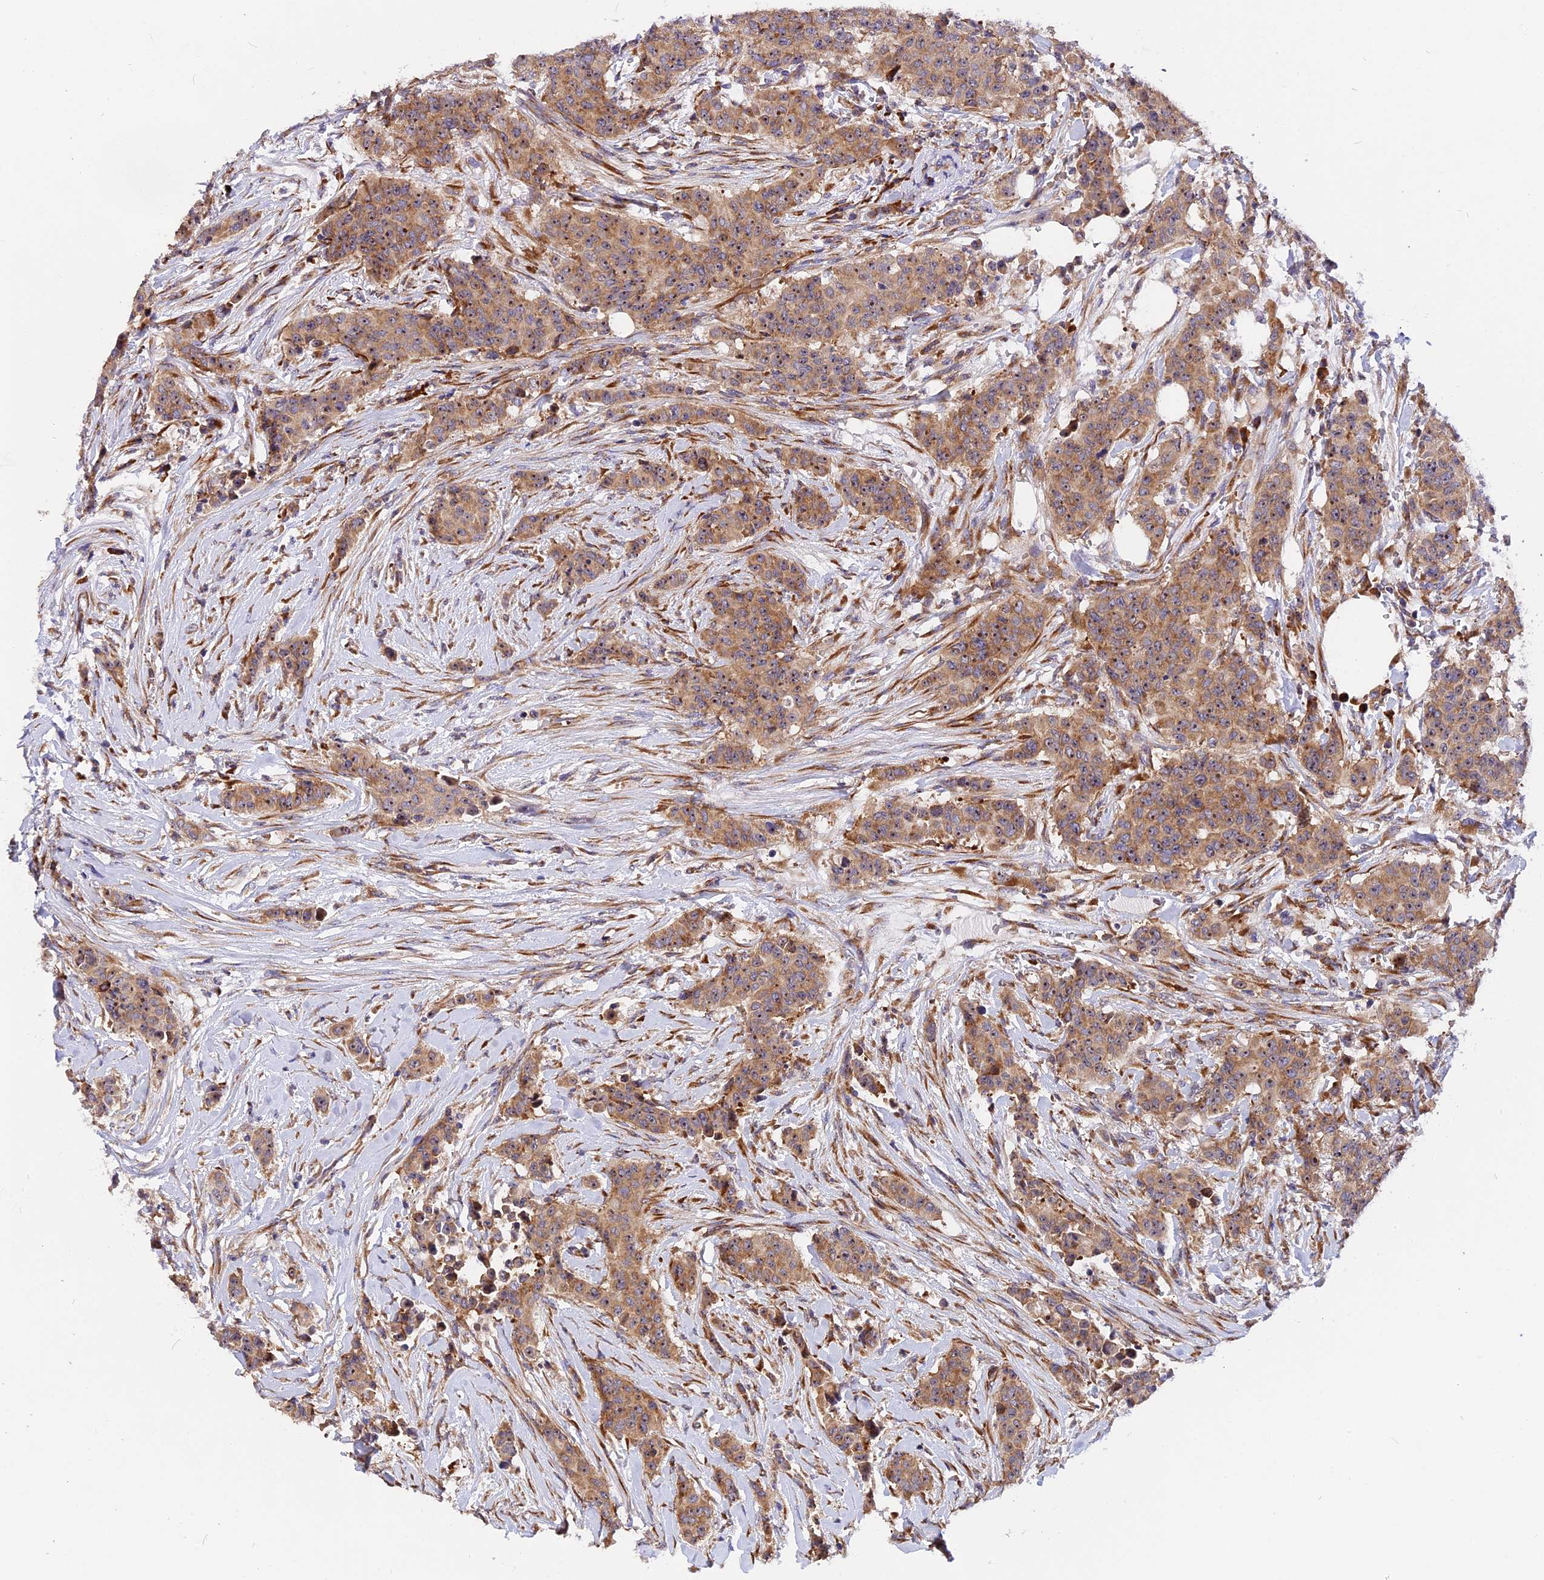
{"staining": {"intensity": "moderate", "quantity": ">75%", "location": "cytoplasmic/membranous,nuclear"}, "tissue": "breast cancer", "cell_type": "Tumor cells", "image_type": "cancer", "snomed": [{"axis": "morphology", "description": "Duct carcinoma"}, {"axis": "topography", "description": "Breast"}], "caption": "The immunohistochemical stain labels moderate cytoplasmic/membranous and nuclear staining in tumor cells of breast cancer (intraductal carcinoma) tissue.", "gene": "GNPTAB", "patient": {"sex": "female", "age": 40}}